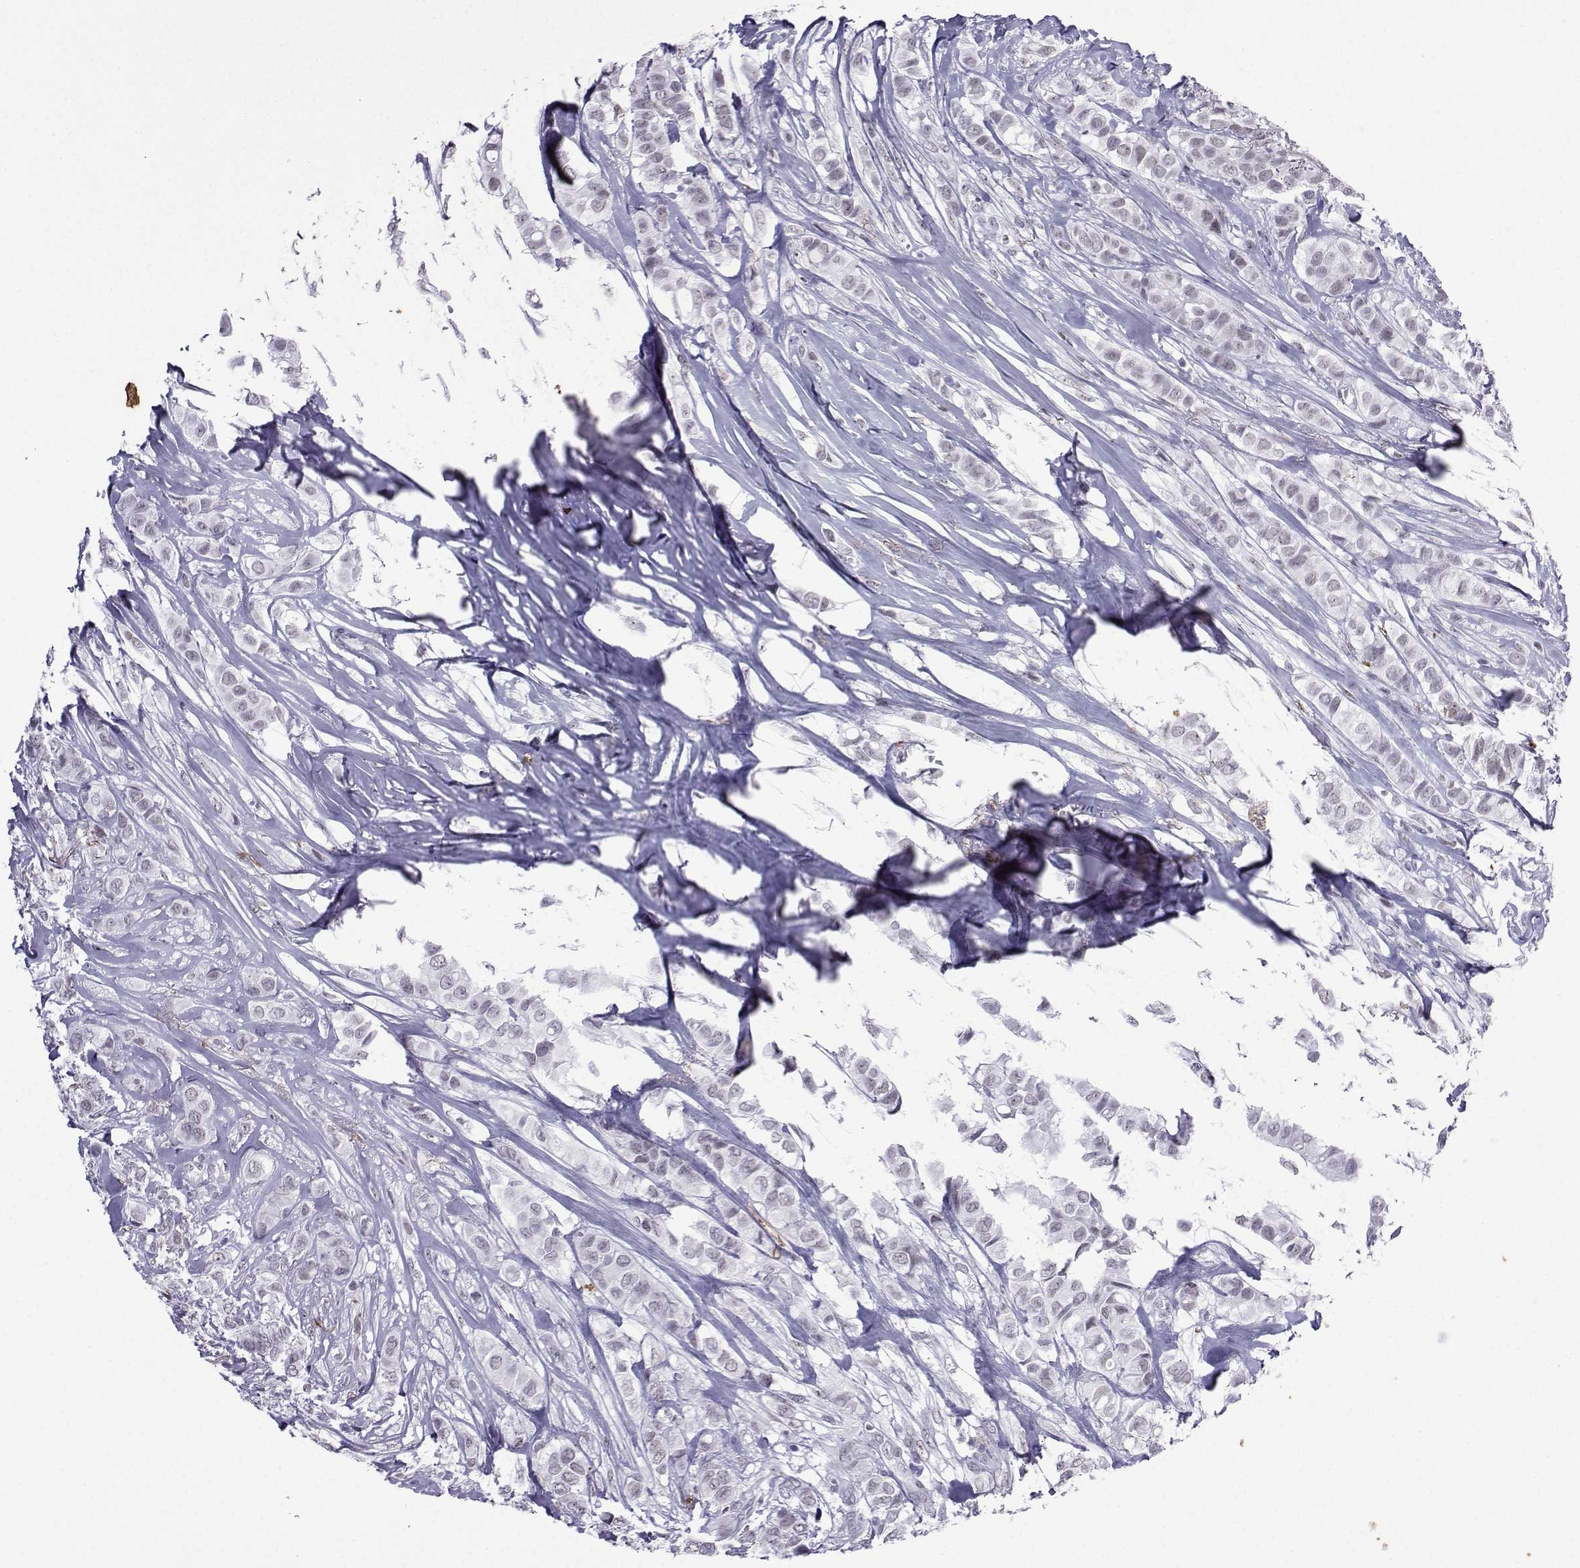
{"staining": {"intensity": "negative", "quantity": "none", "location": "none"}, "tissue": "breast cancer", "cell_type": "Tumor cells", "image_type": "cancer", "snomed": [{"axis": "morphology", "description": "Duct carcinoma"}, {"axis": "topography", "description": "Breast"}], "caption": "Micrograph shows no significant protein expression in tumor cells of infiltrating ductal carcinoma (breast).", "gene": "LORICRIN", "patient": {"sex": "female", "age": 85}}